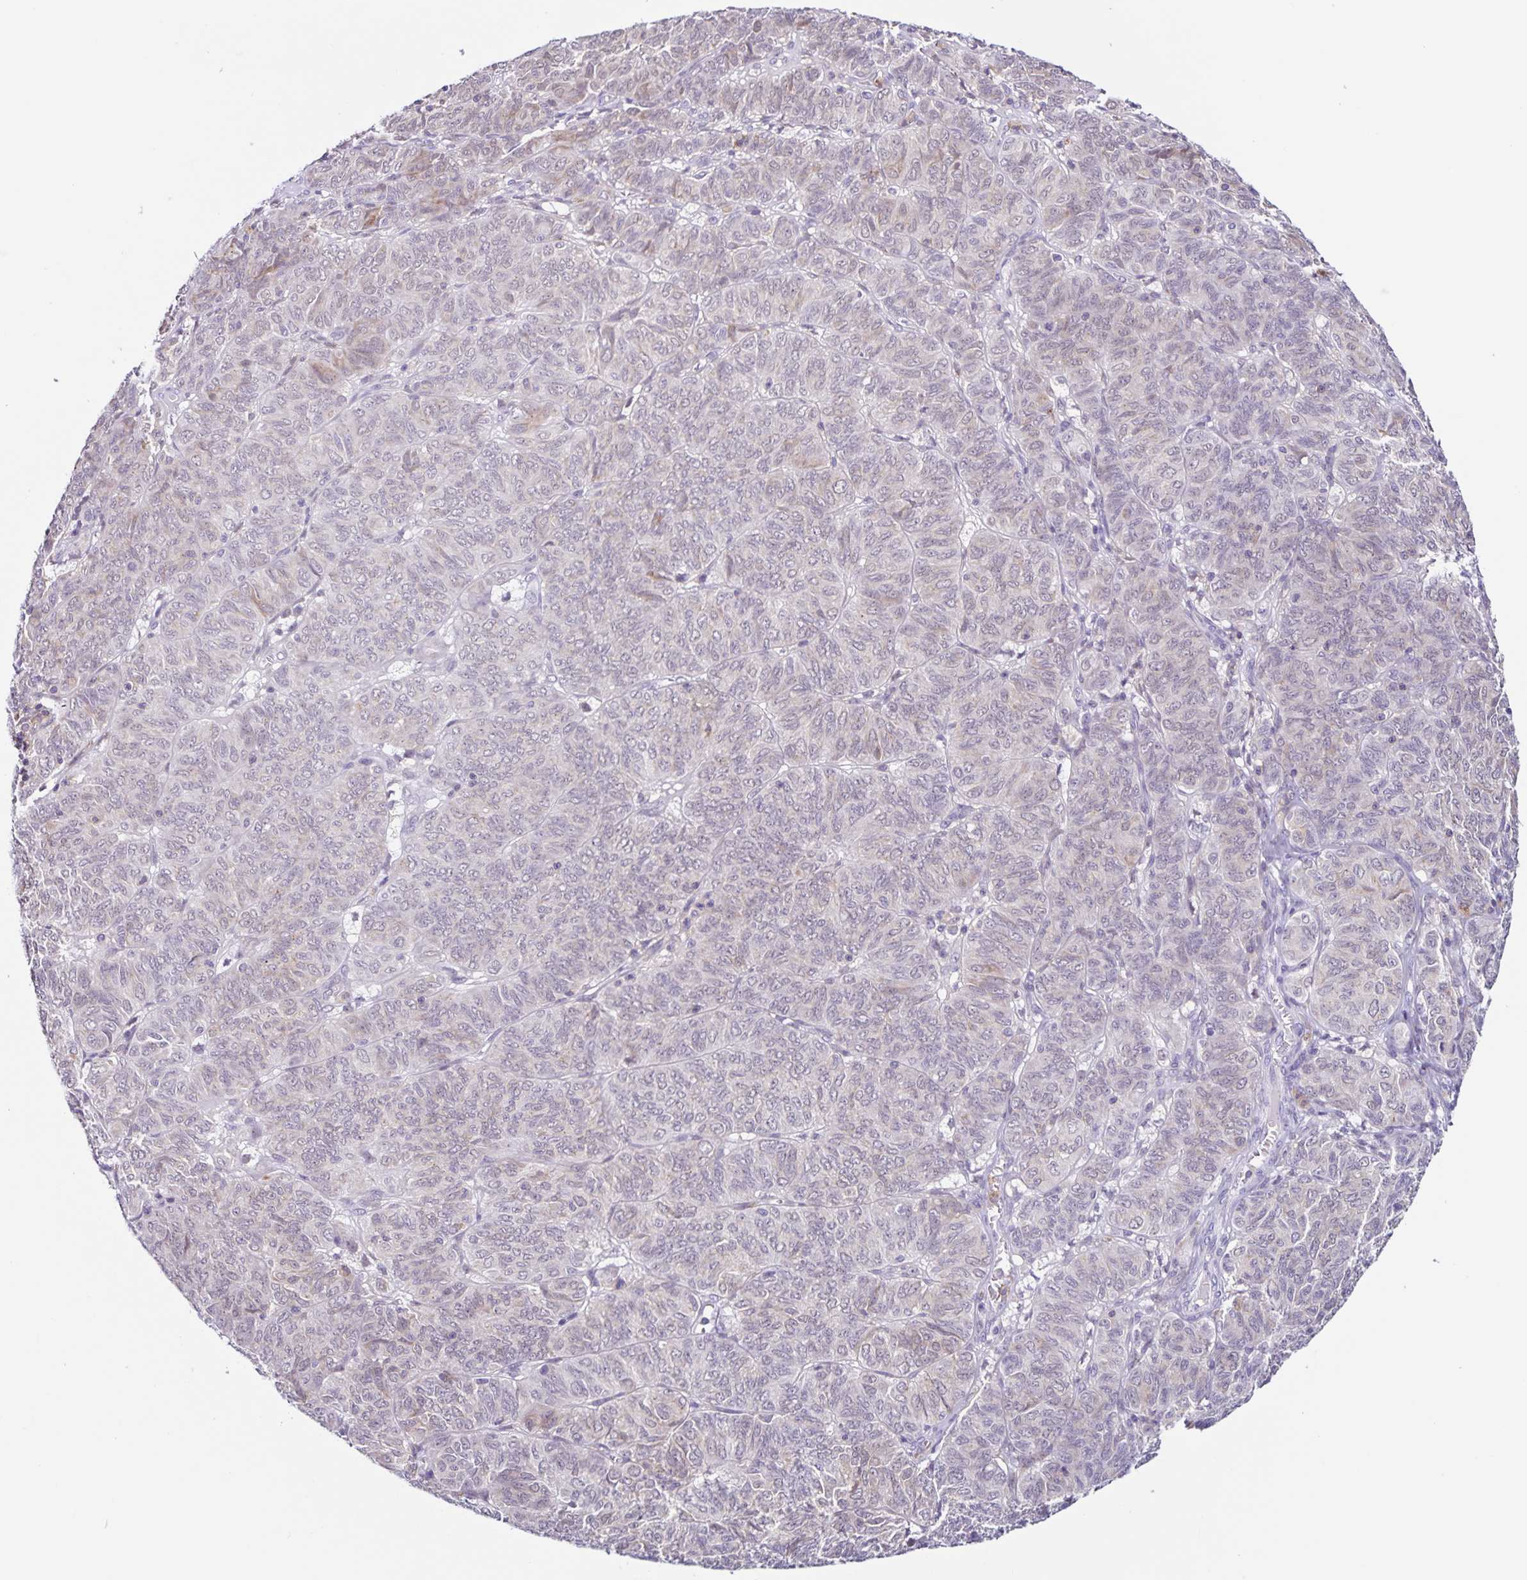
{"staining": {"intensity": "negative", "quantity": "none", "location": "none"}, "tissue": "ovarian cancer", "cell_type": "Tumor cells", "image_type": "cancer", "snomed": [{"axis": "morphology", "description": "Carcinoma, endometroid"}, {"axis": "topography", "description": "Ovary"}], "caption": "Immunohistochemical staining of human ovarian endometroid carcinoma displays no significant positivity in tumor cells. Brightfield microscopy of immunohistochemistry stained with DAB (brown) and hematoxylin (blue), captured at high magnification.", "gene": "STPG4", "patient": {"sex": "female", "age": 80}}